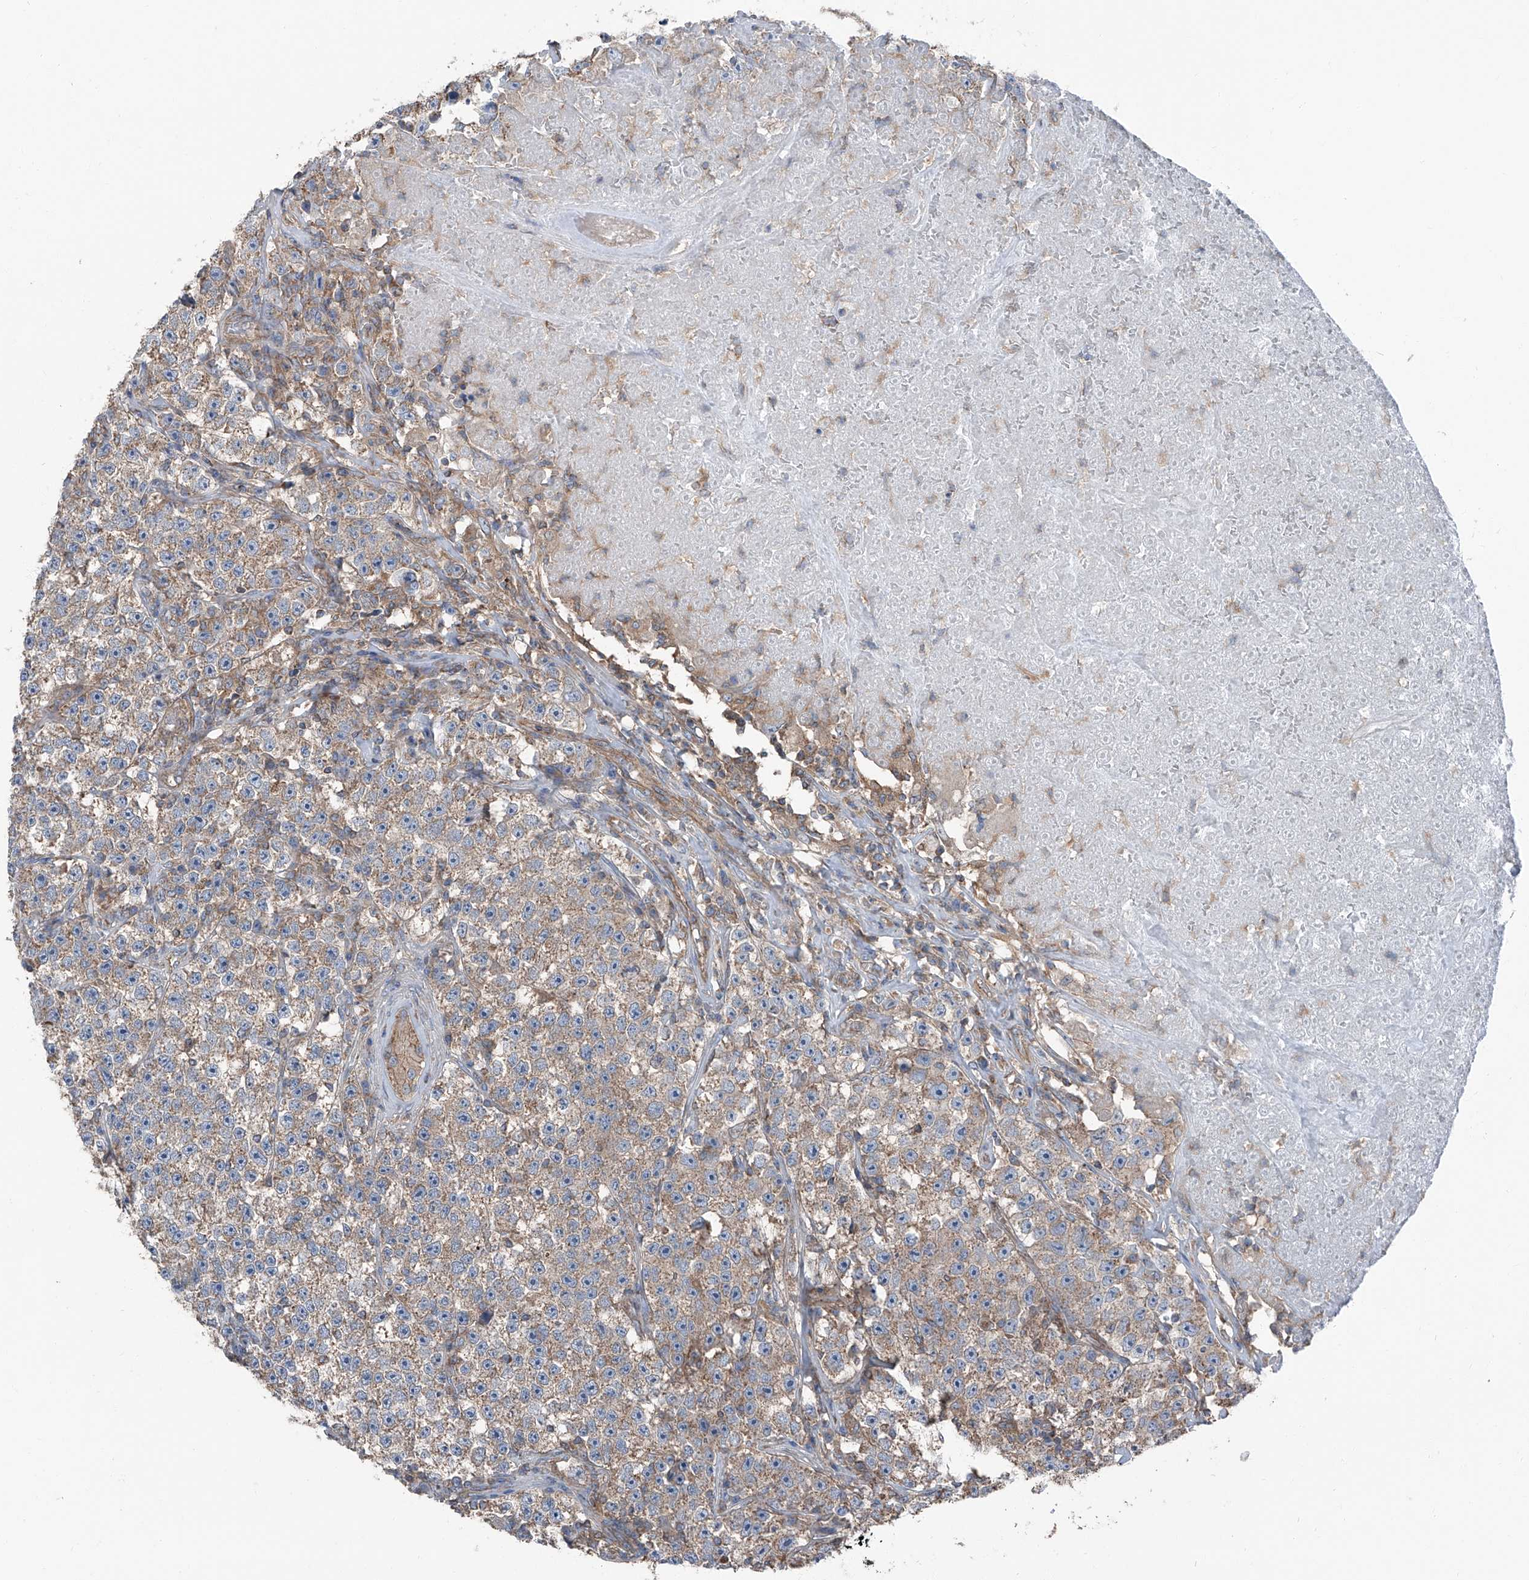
{"staining": {"intensity": "weak", "quantity": ">75%", "location": "cytoplasmic/membranous"}, "tissue": "testis cancer", "cell_type": "Tumor cells", "image_type": "cancer", "snomed": [{"axis": "morphology", "description": "Seminoma, NOS"}, {"axis": "topography", "description": "Testis"}], "caption": "Immunohistochemistry of testis cancer displays low levels of weak cytoplasmic/membranous positivity in approximately >75% of tumor cells.", "gene": "GPR142", "patient": {"sex": "male", "age": 22}}